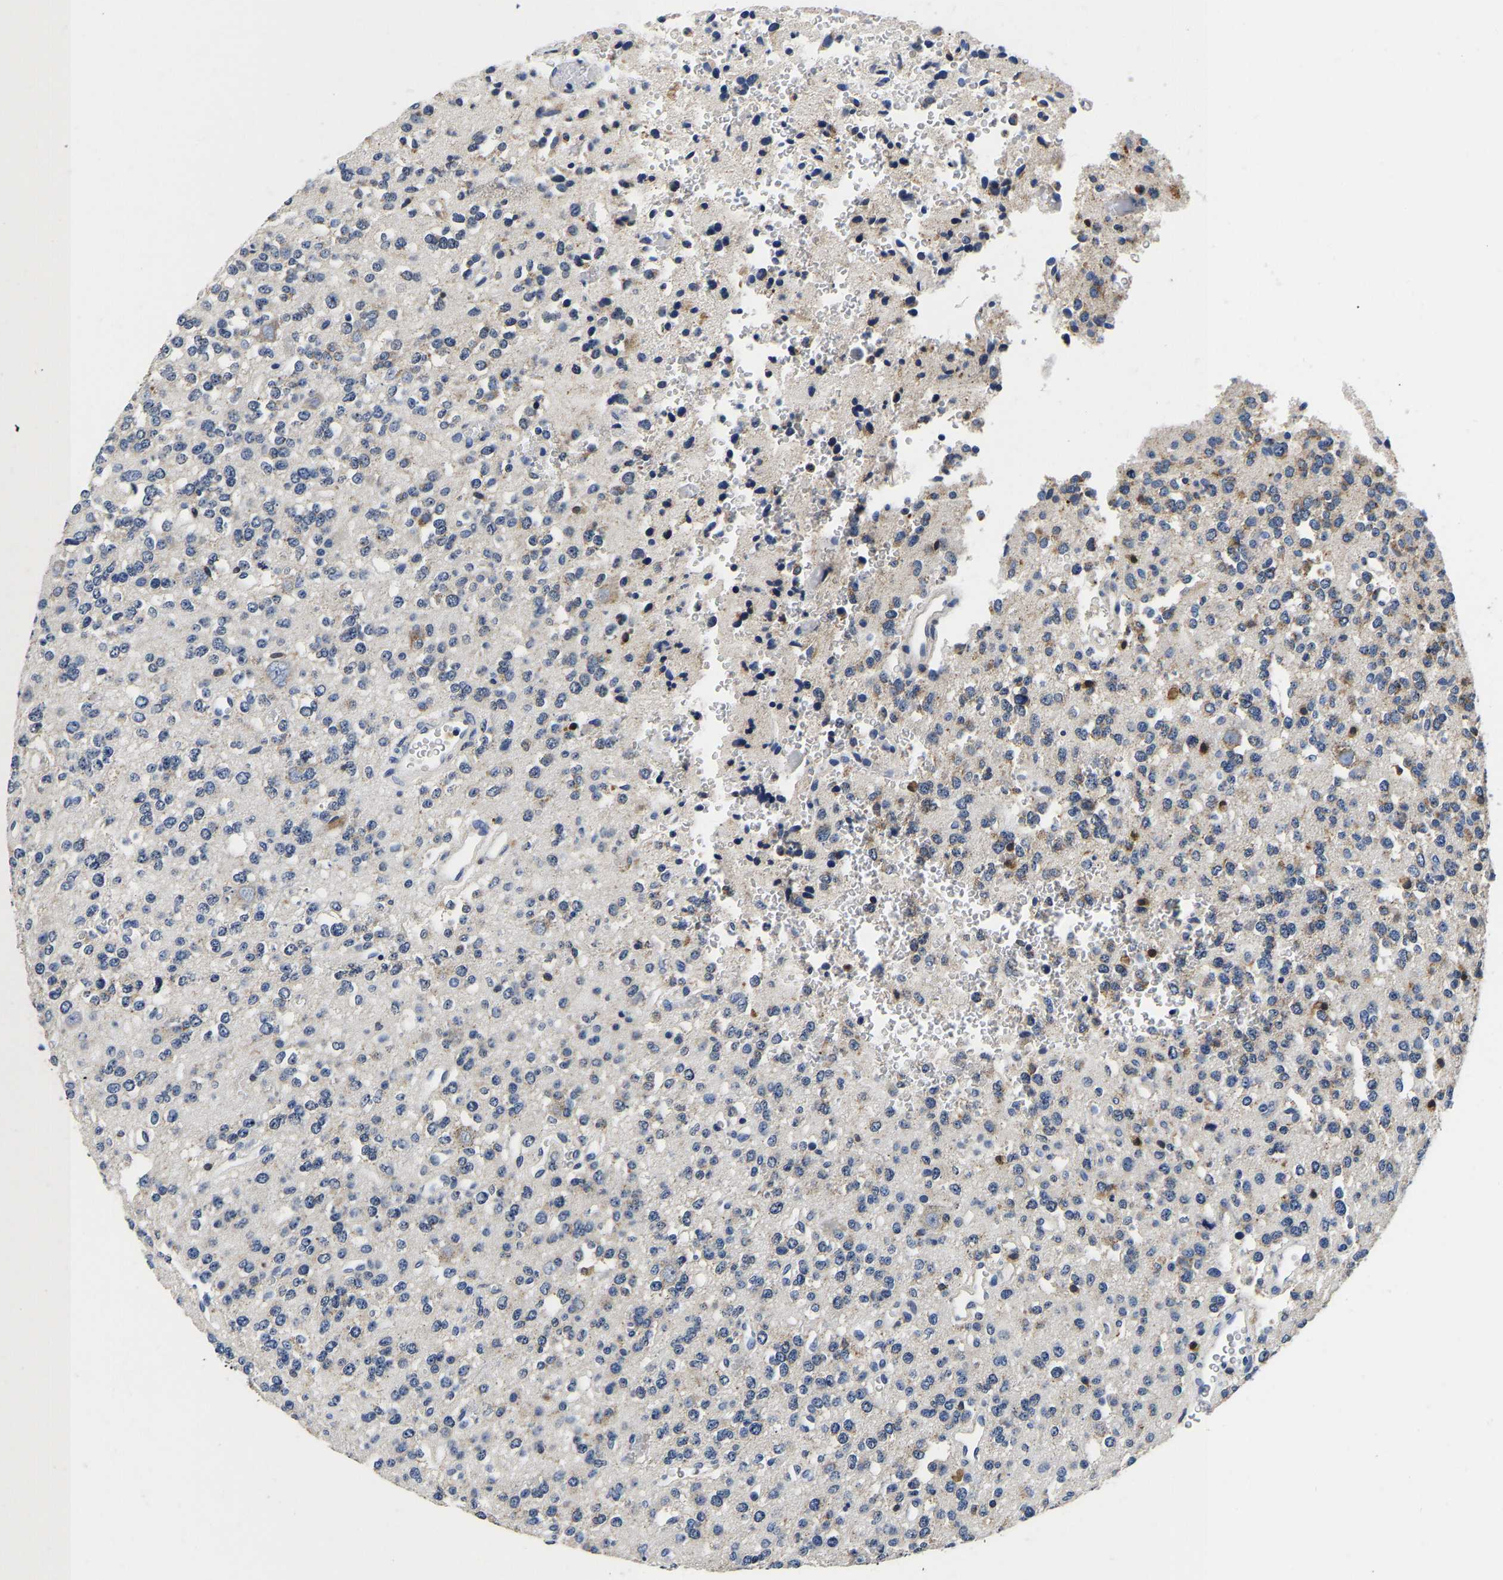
{"staining": {"intensity": "negative", "quantity": "none", "location": "none"}, "tissue": "glioma", "cell_type": "Tumor cells", "image_type": "cancer", "snomed": [{"axis": "morphology", "description": "Glioma, malignant, Low grade"}, {"axis": "topography", "description": "Brain"}], "caption": "This is an immunohistochemistry image of human malignant low-grade glioma. There is no expression in tumor cells.", "gene": "GRN", "patient": {"sex": "male", "age": 38}}